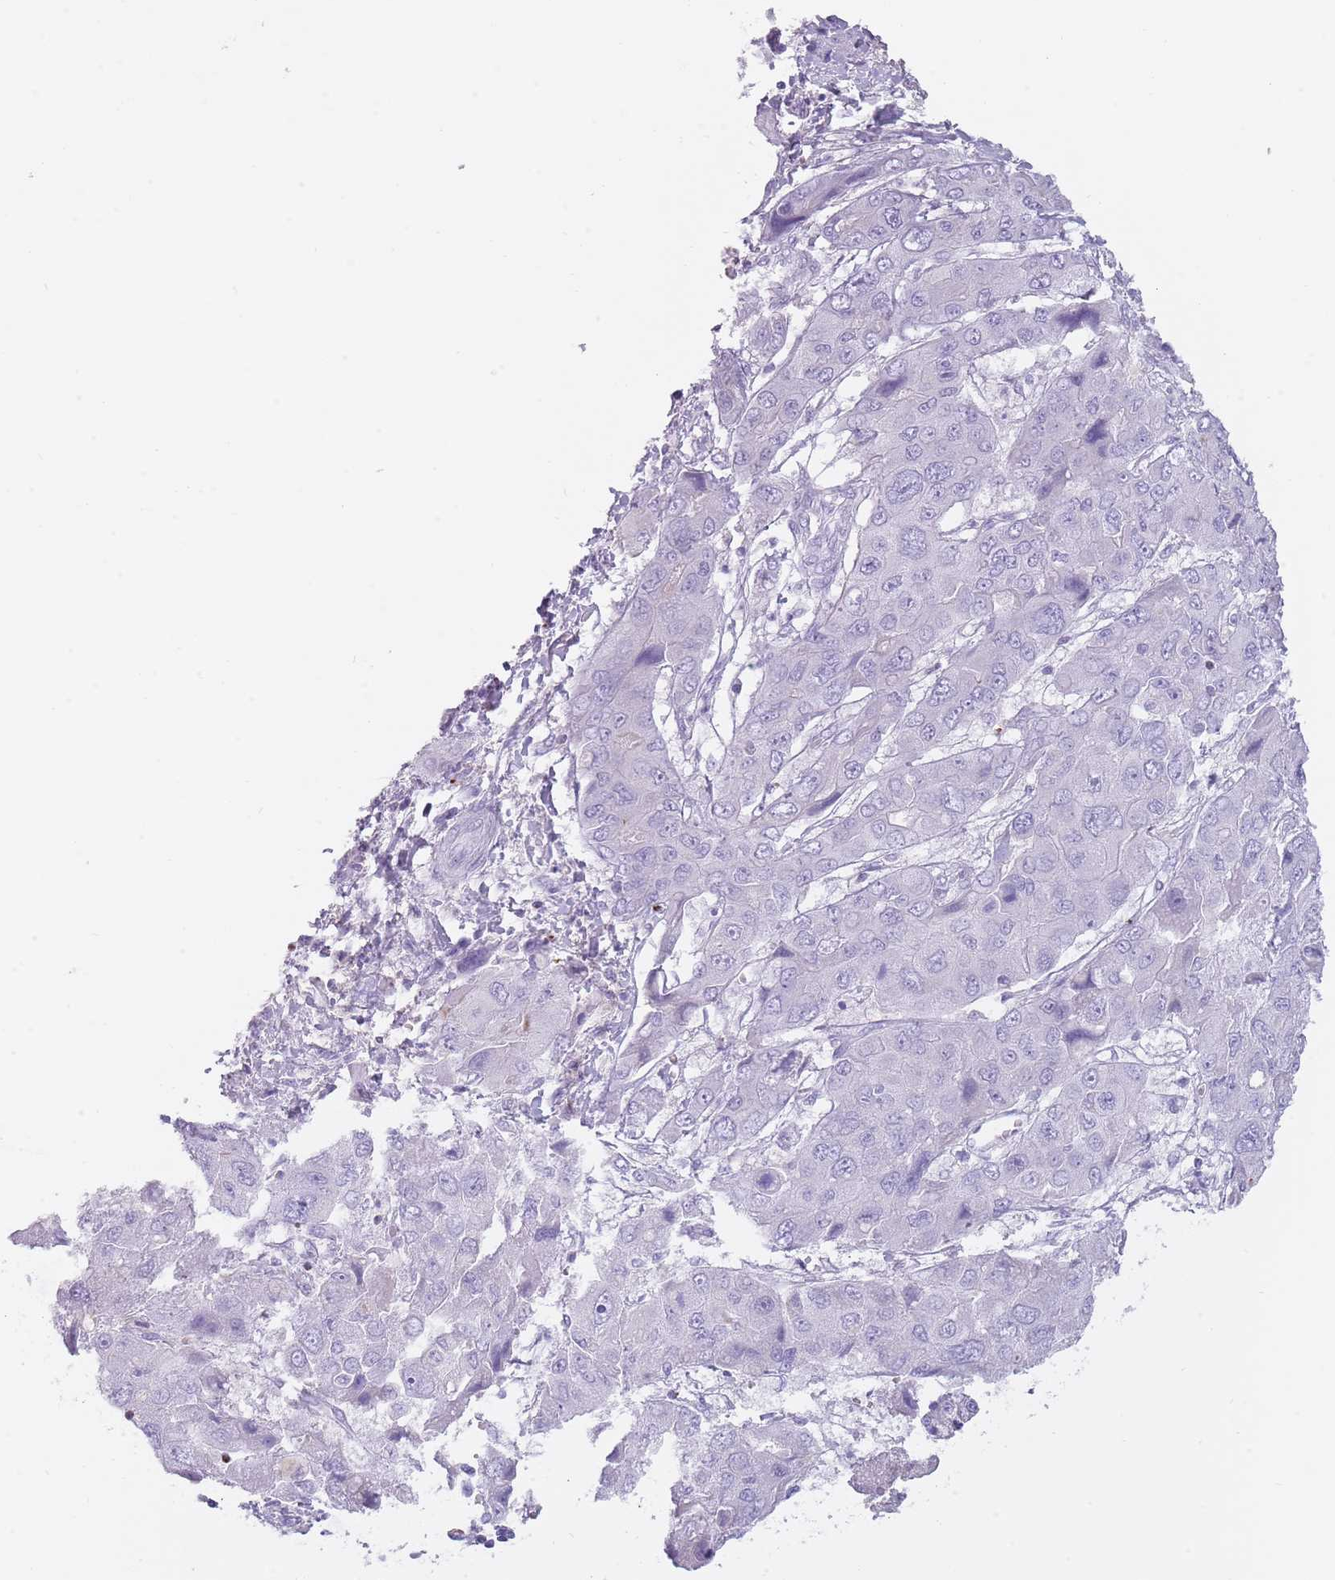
{"staining": {"intensity": "negative", "quantity": "none", "location": "none"}, "tissue": "liver cancer", "cell_type": "Tumor cells", "image_type": "cancer", "snomed": [{"axis": "morphology", "description": "Cholangiocarcinoma"}, {"axis": "topography", "description": "Liver"}], "caption": "DAB (3,3'-diaminobenzidine) immunohistochemical staining of human liver cholangiocarcinoma reveals no significant staining in tumor cells.", "gene": "NBPF20", "patient": {"sex": "male", "age": 67}}